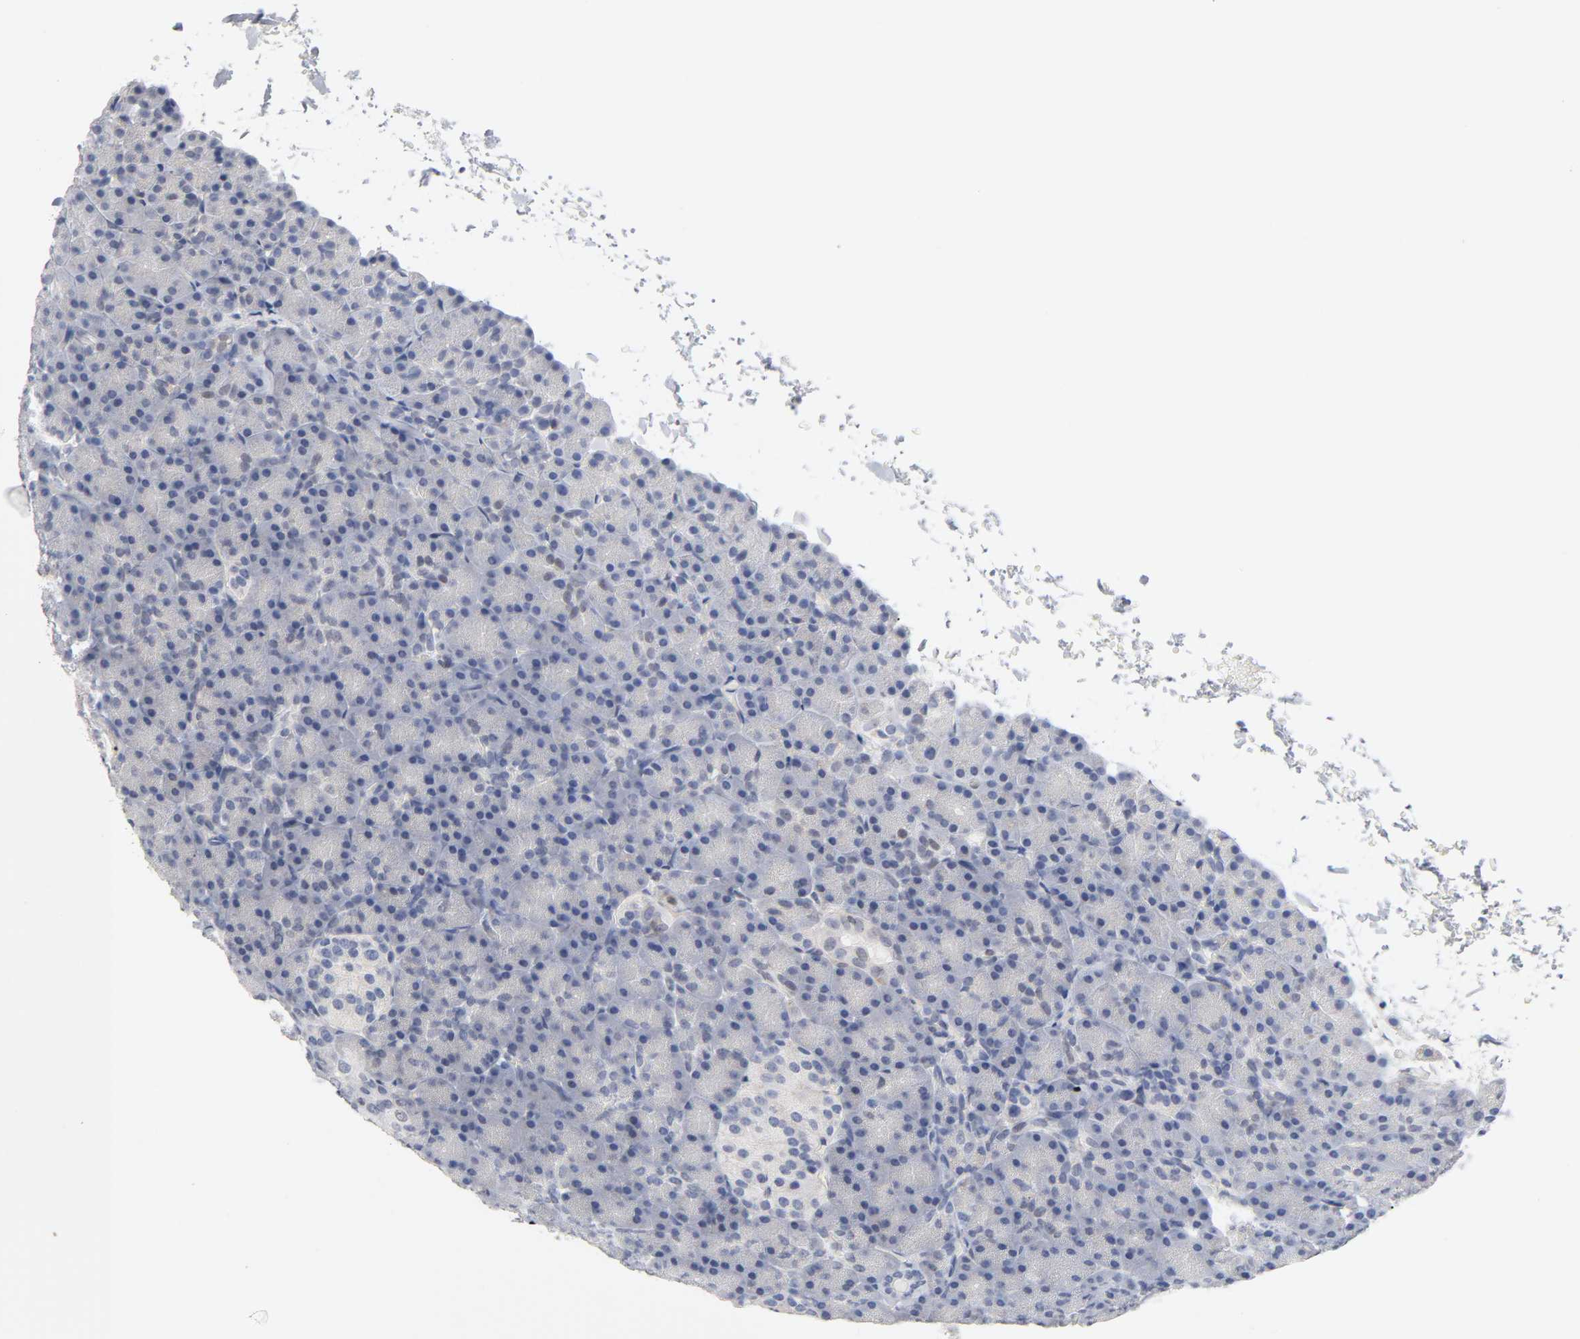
{"staining": {"intensity": "negative", "quantity": "none", "location": "none"}, "tissue": "pancreas", "cell_type": "Exocrine glandular cells", "image_type": "normal", "snomed": [{"axis": "morphology", "description": "Normal tissue, NOS"}, {"axis": "topography", "description": "Pancreas"}], "caption": "The histopathology image shows no significant staining in exocrine glandular cells of pancreas.", "gene": "NFATC1", "patient": {"sex": "female", "age": 43}}